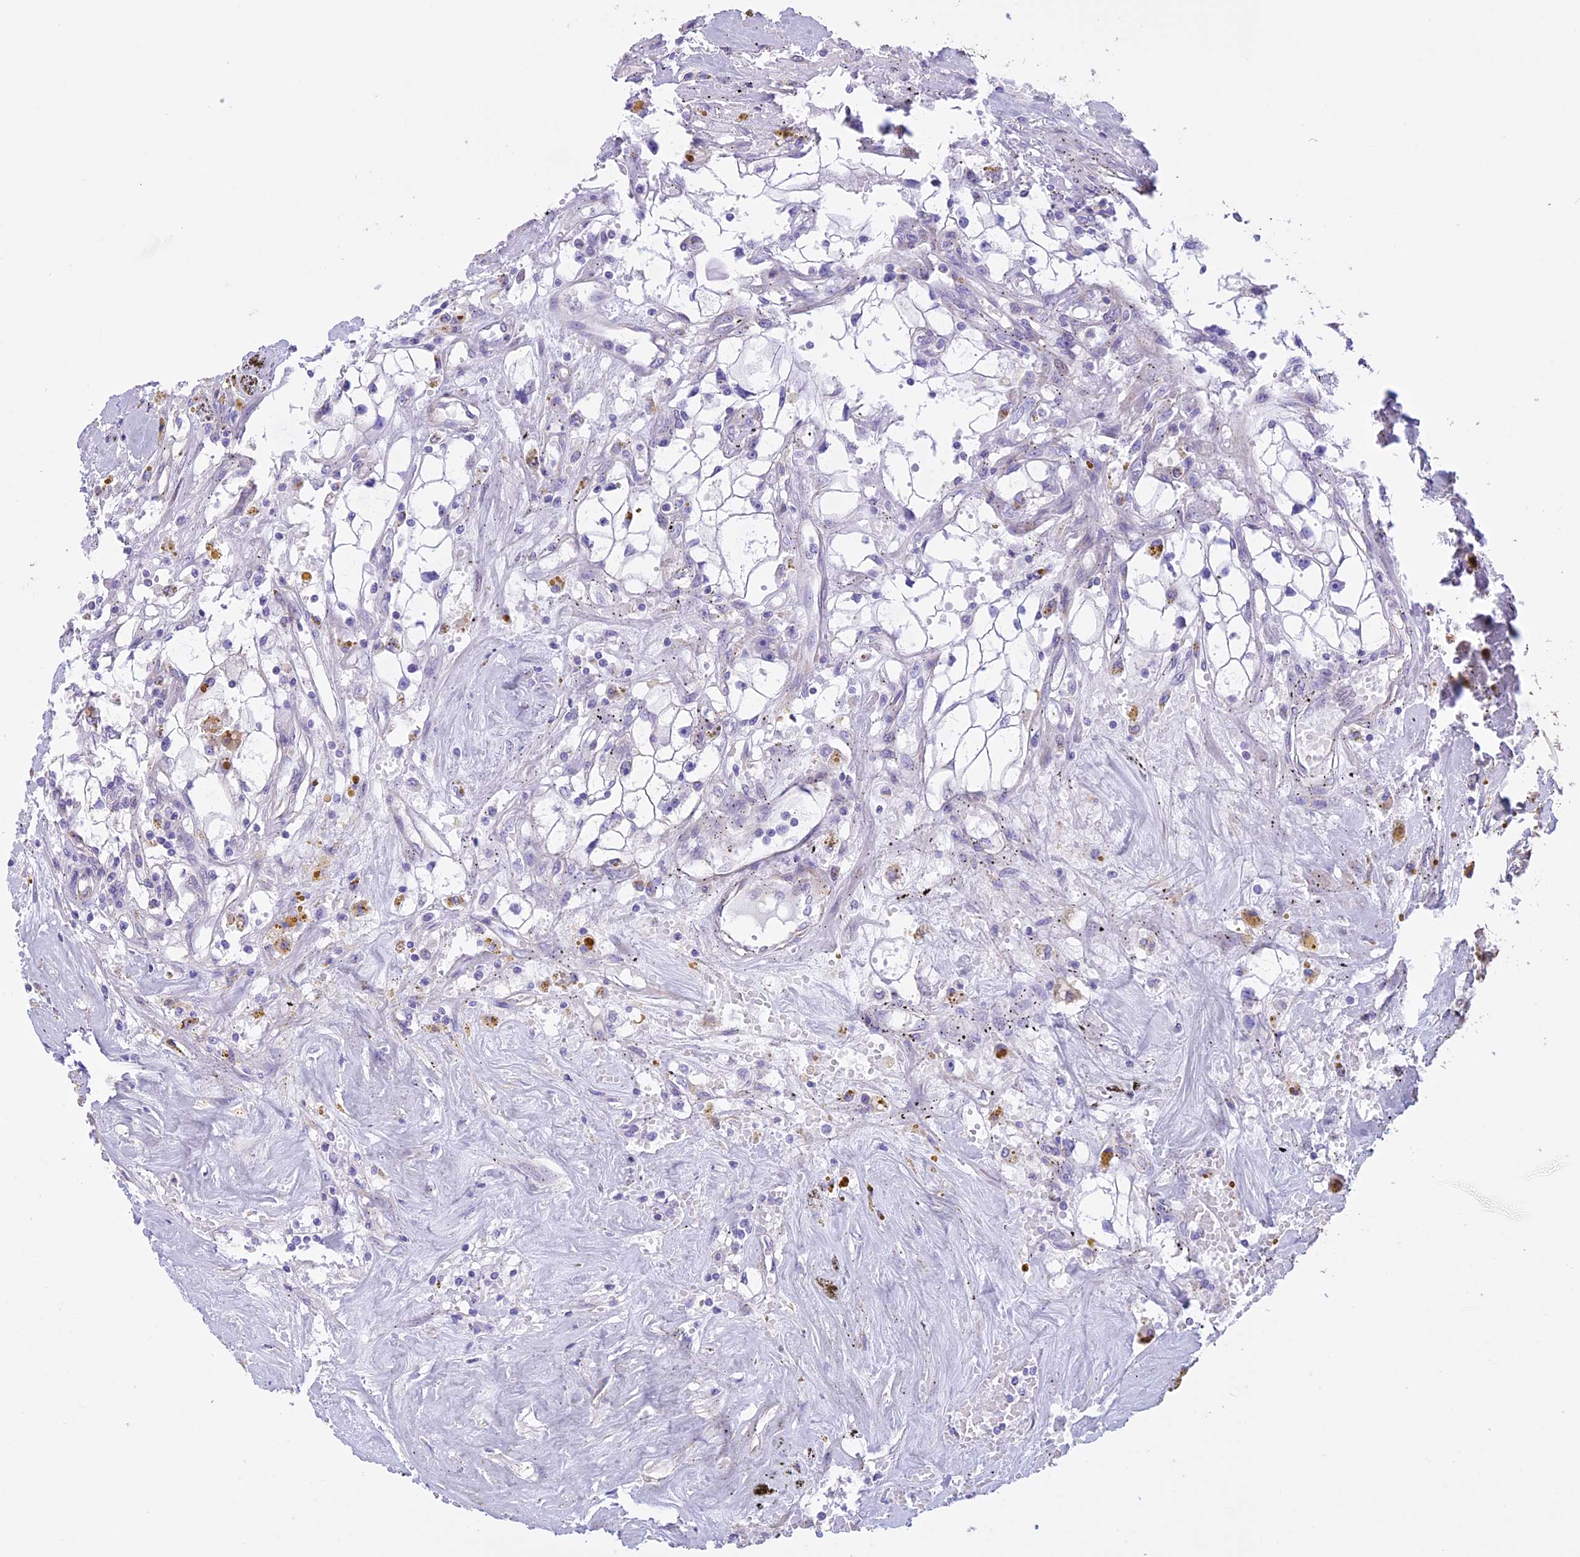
{"staining": {"intensity": "negative", "quantity": "none", "location": "none"}, "tissue": "renal cancer", "cell_type": "Tumor cells", "image_type": "cancer", "snomed": [{"axis": "morphology", "description": "Adenocarcinoma, NOS"}, {"axis": "topography", "description": "Kidney"}], "caption": "Immunohistochemistry of human renal cancer reveals no expression in tumor cells.", "gene": "CCDC148", "patient": {"sex": "male", "age": 56}}